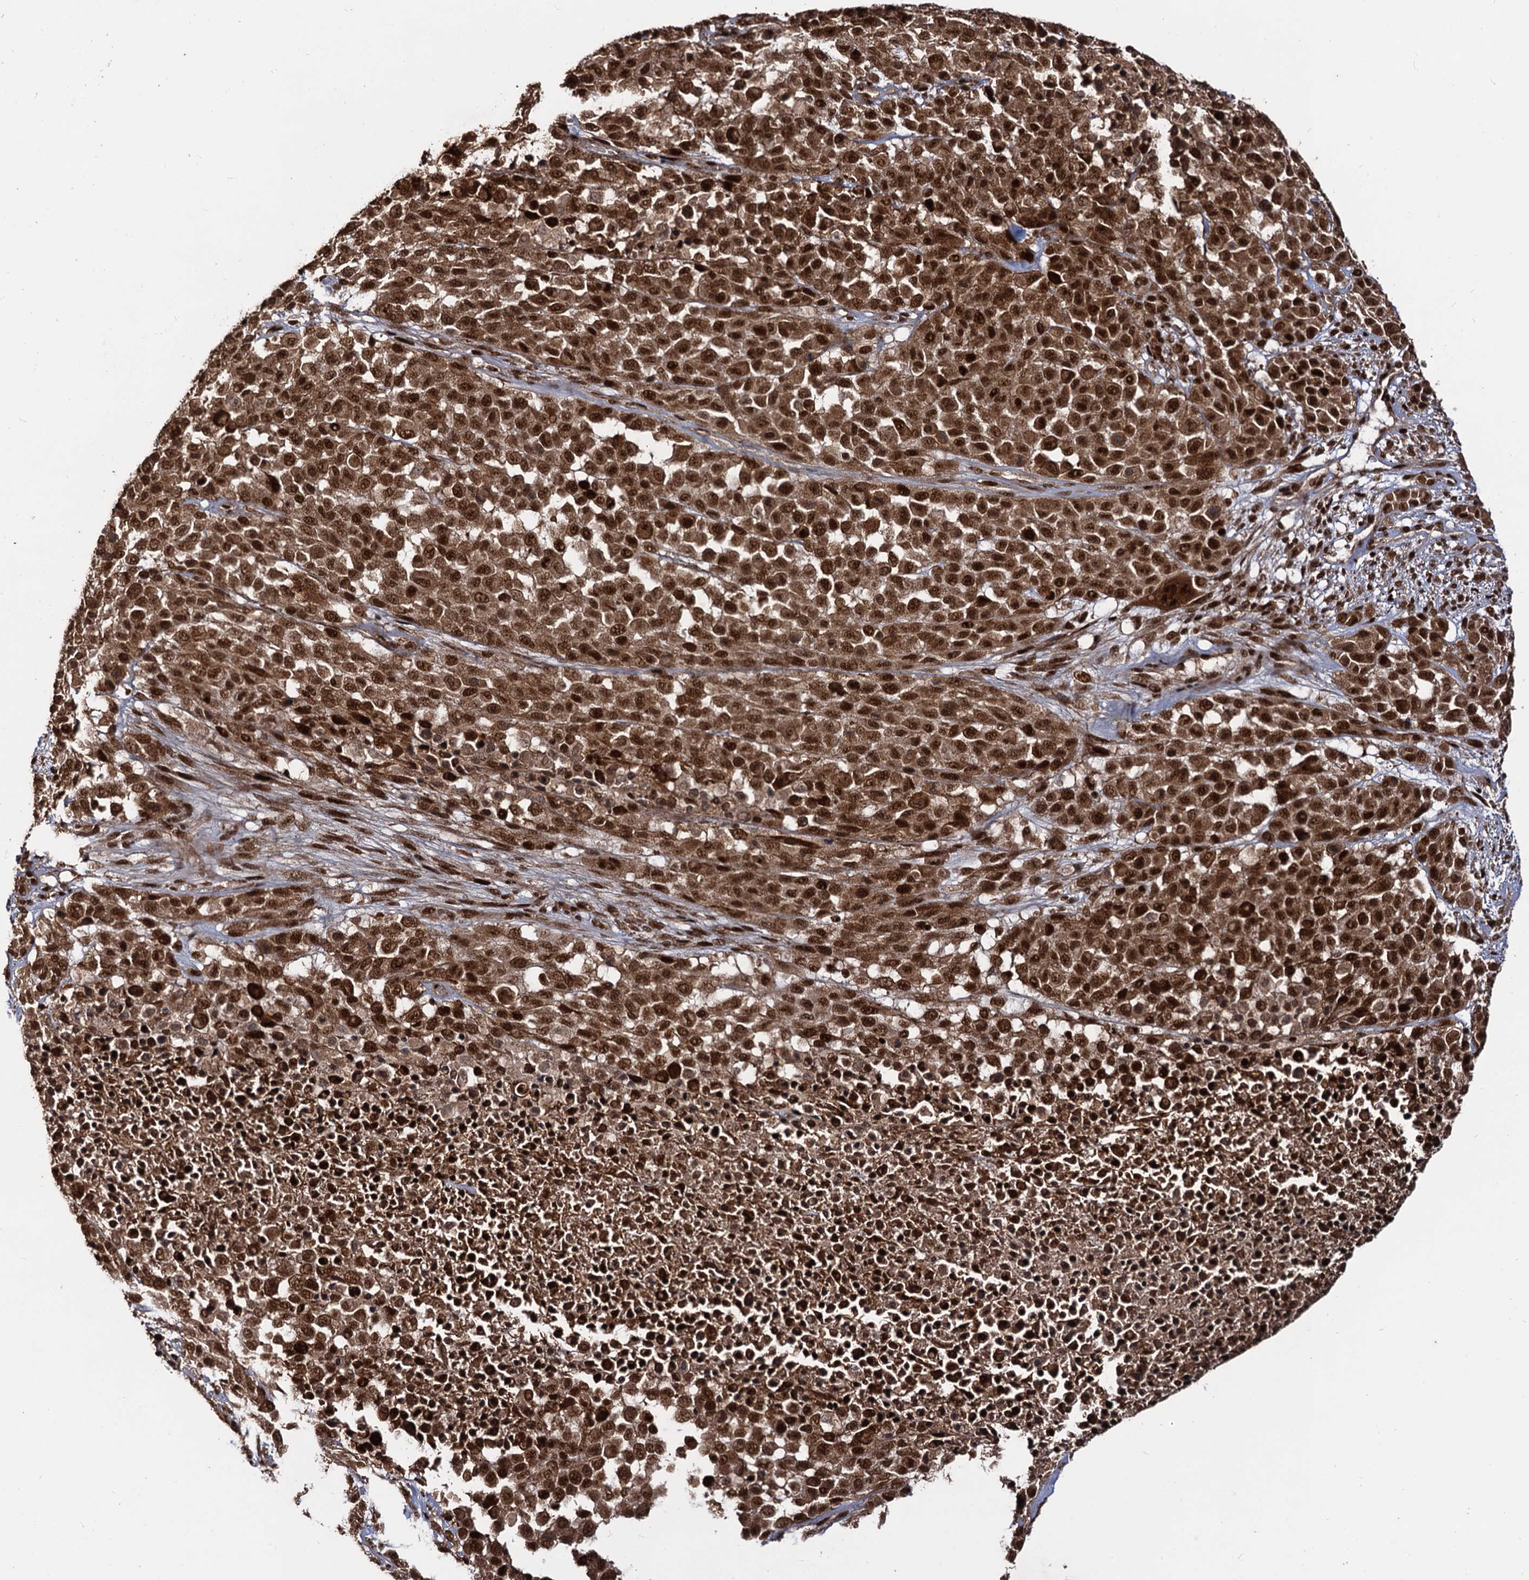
{"staining": {"intensity": "strong", "quantity": ">75%", "location": "cytoplasmic/membranous,nuclear"}, "tissue": "melanoma", "cell_type": "Tumor cells", "image_type": "cancer", "snomed": [{"axis": "morphology", "description": "Malignant melanoma, Metastatic site"}, {"axis": "topography", "description": "Skin"}], "caption": "Melanoma stained for a protein exhibits strong cytoplasmic/membranous and nuclear positivity in tumor cells.", "gene": "SFSWAP", "patient": {"sex": "female", "age": 81}}